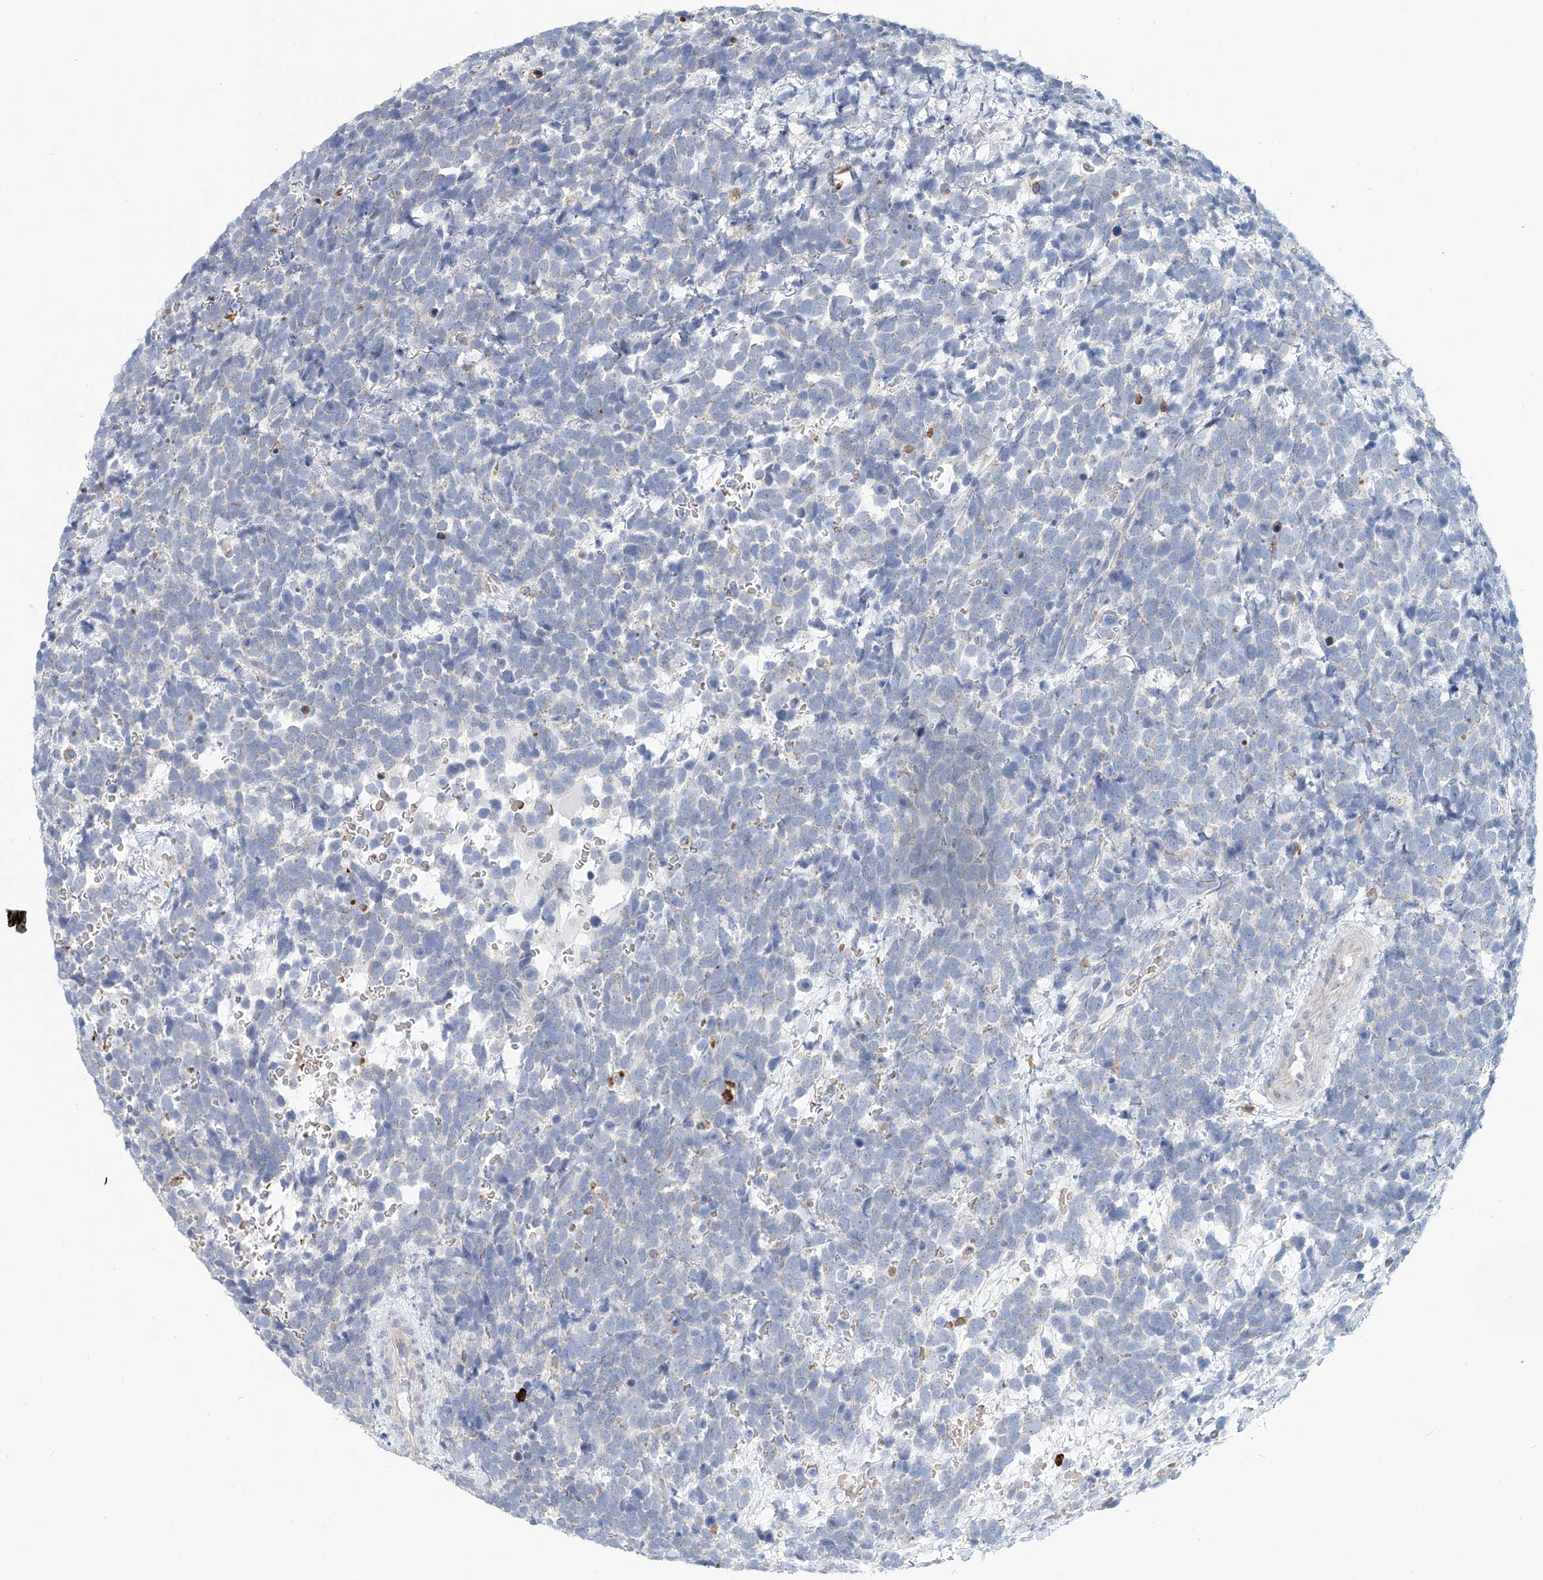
{"staining": {"intensity": "negative", "quantity": "none", "location": "none"}, "tissue": "urothelial cancer", "cell_type": "Tumor cells", "image_type": "cancer", "snomed": [{"axis": "morphology", "description": "Urothelial carcinoma, High grade"}, {"axis": "topography", "description": "Urinary bladder"}], "caption": "Tumor cells show no significant positivity in urothelial cancer. (Stains: DAB (3,3'-diaminobenzidine) immunohistochemistry (IHC) with hematoxylin counter stain, Microscopy: brightfield microscopy at high magnification).", "gene": "PTPRA", "patient": {"sex": "female", "age": 82}}